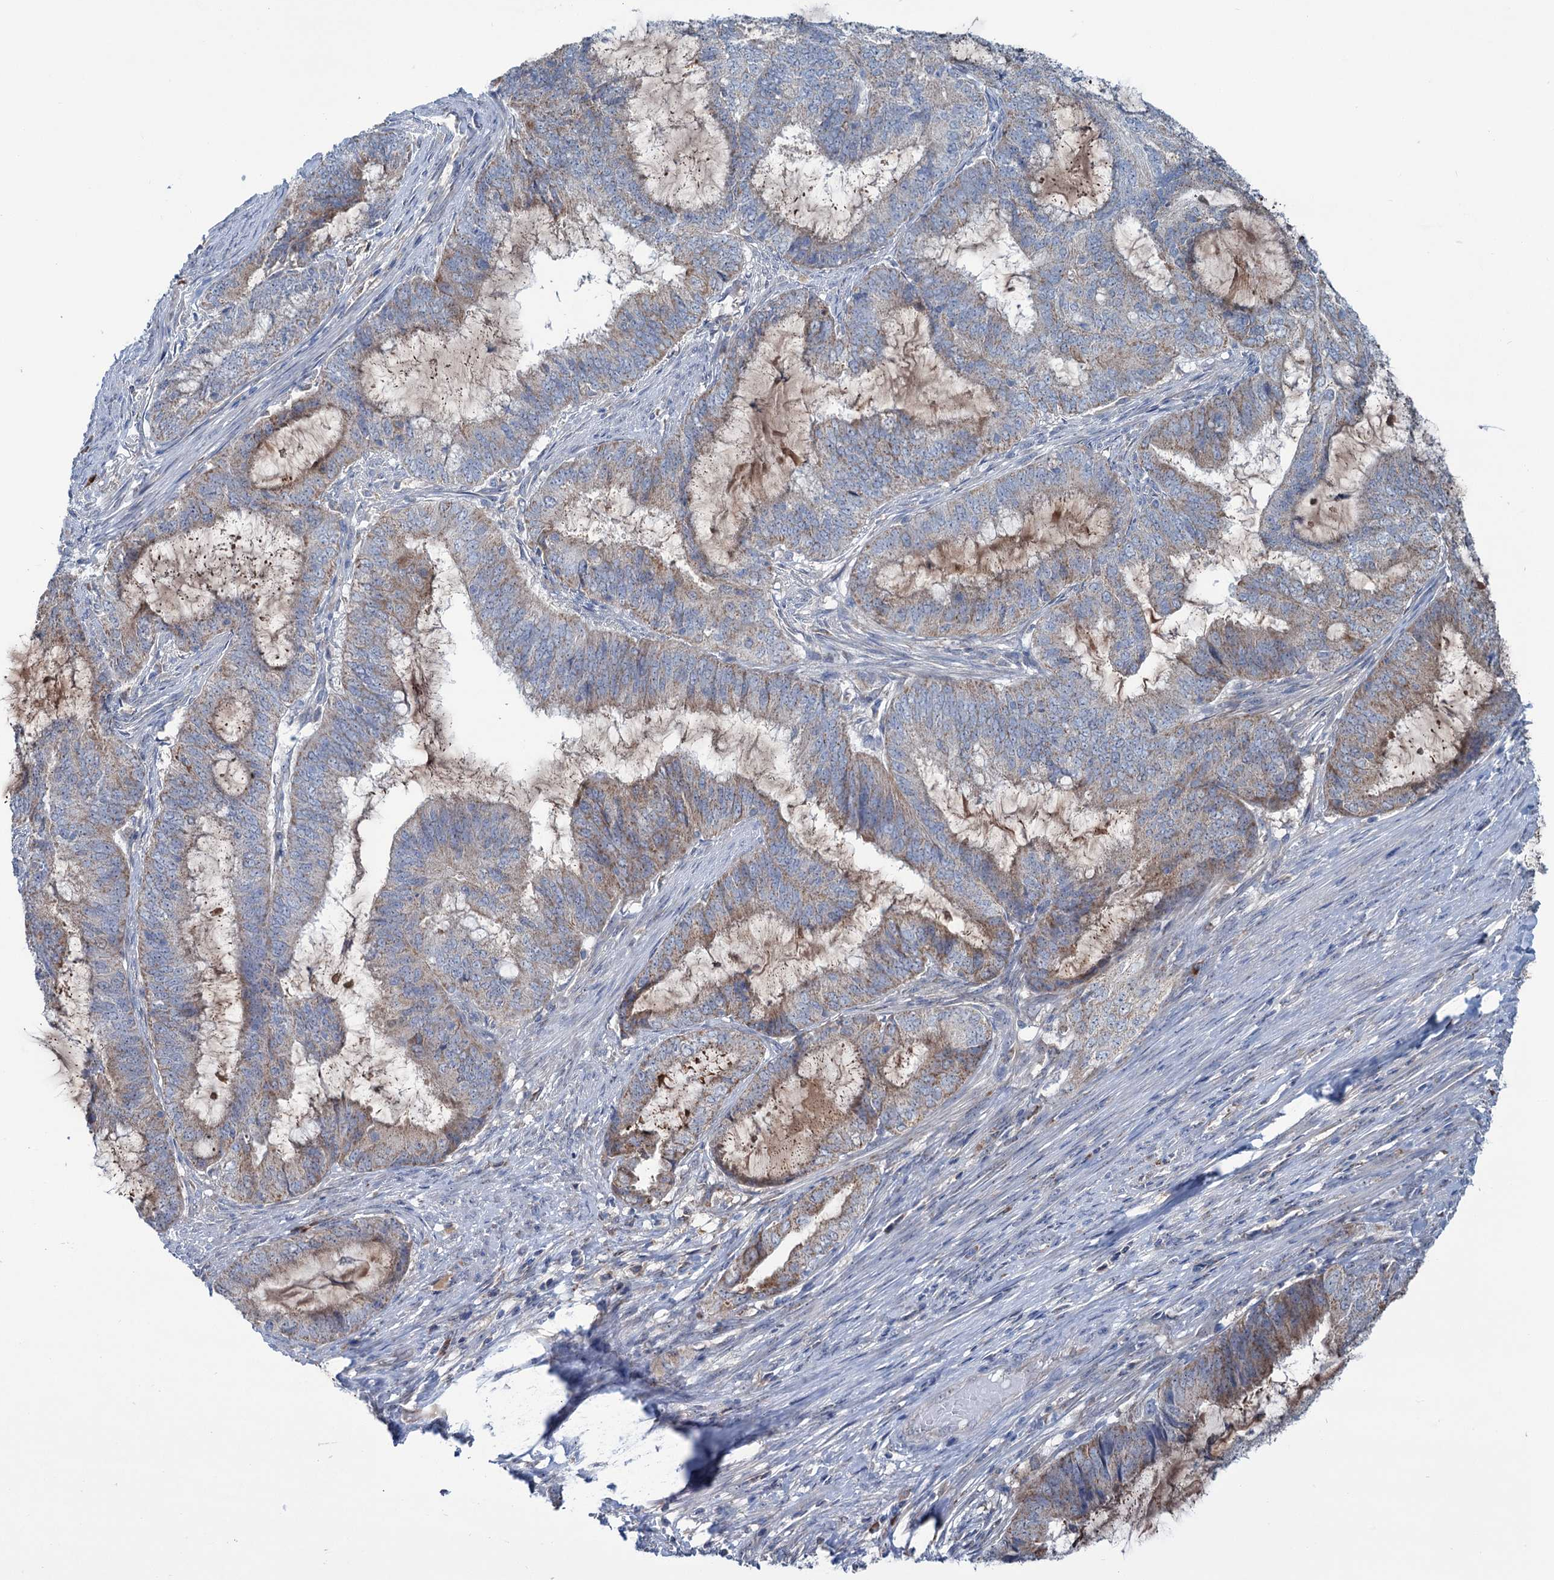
{"staining": {"intensity": "weak", "quantity": "25%-75%", "location": "cytoplasmic/membranous"}, "tissue": "endometrial cancer", "cell_type": "Tumor cells", "image_type": "cancer", "snomed": [{"axis": "morphology", "description": "Adenocarcinoma, NOS"}, {"axis": "topography", "description": "Endometrium"}], "caption": "Adenocarcinoma (endometrial) tissue shows weak cytoplasmic/membranous expression in about 25%-75% of tumor cells", "gene": "LPIN1", "patient": {"sex": "female", "age": 51}}